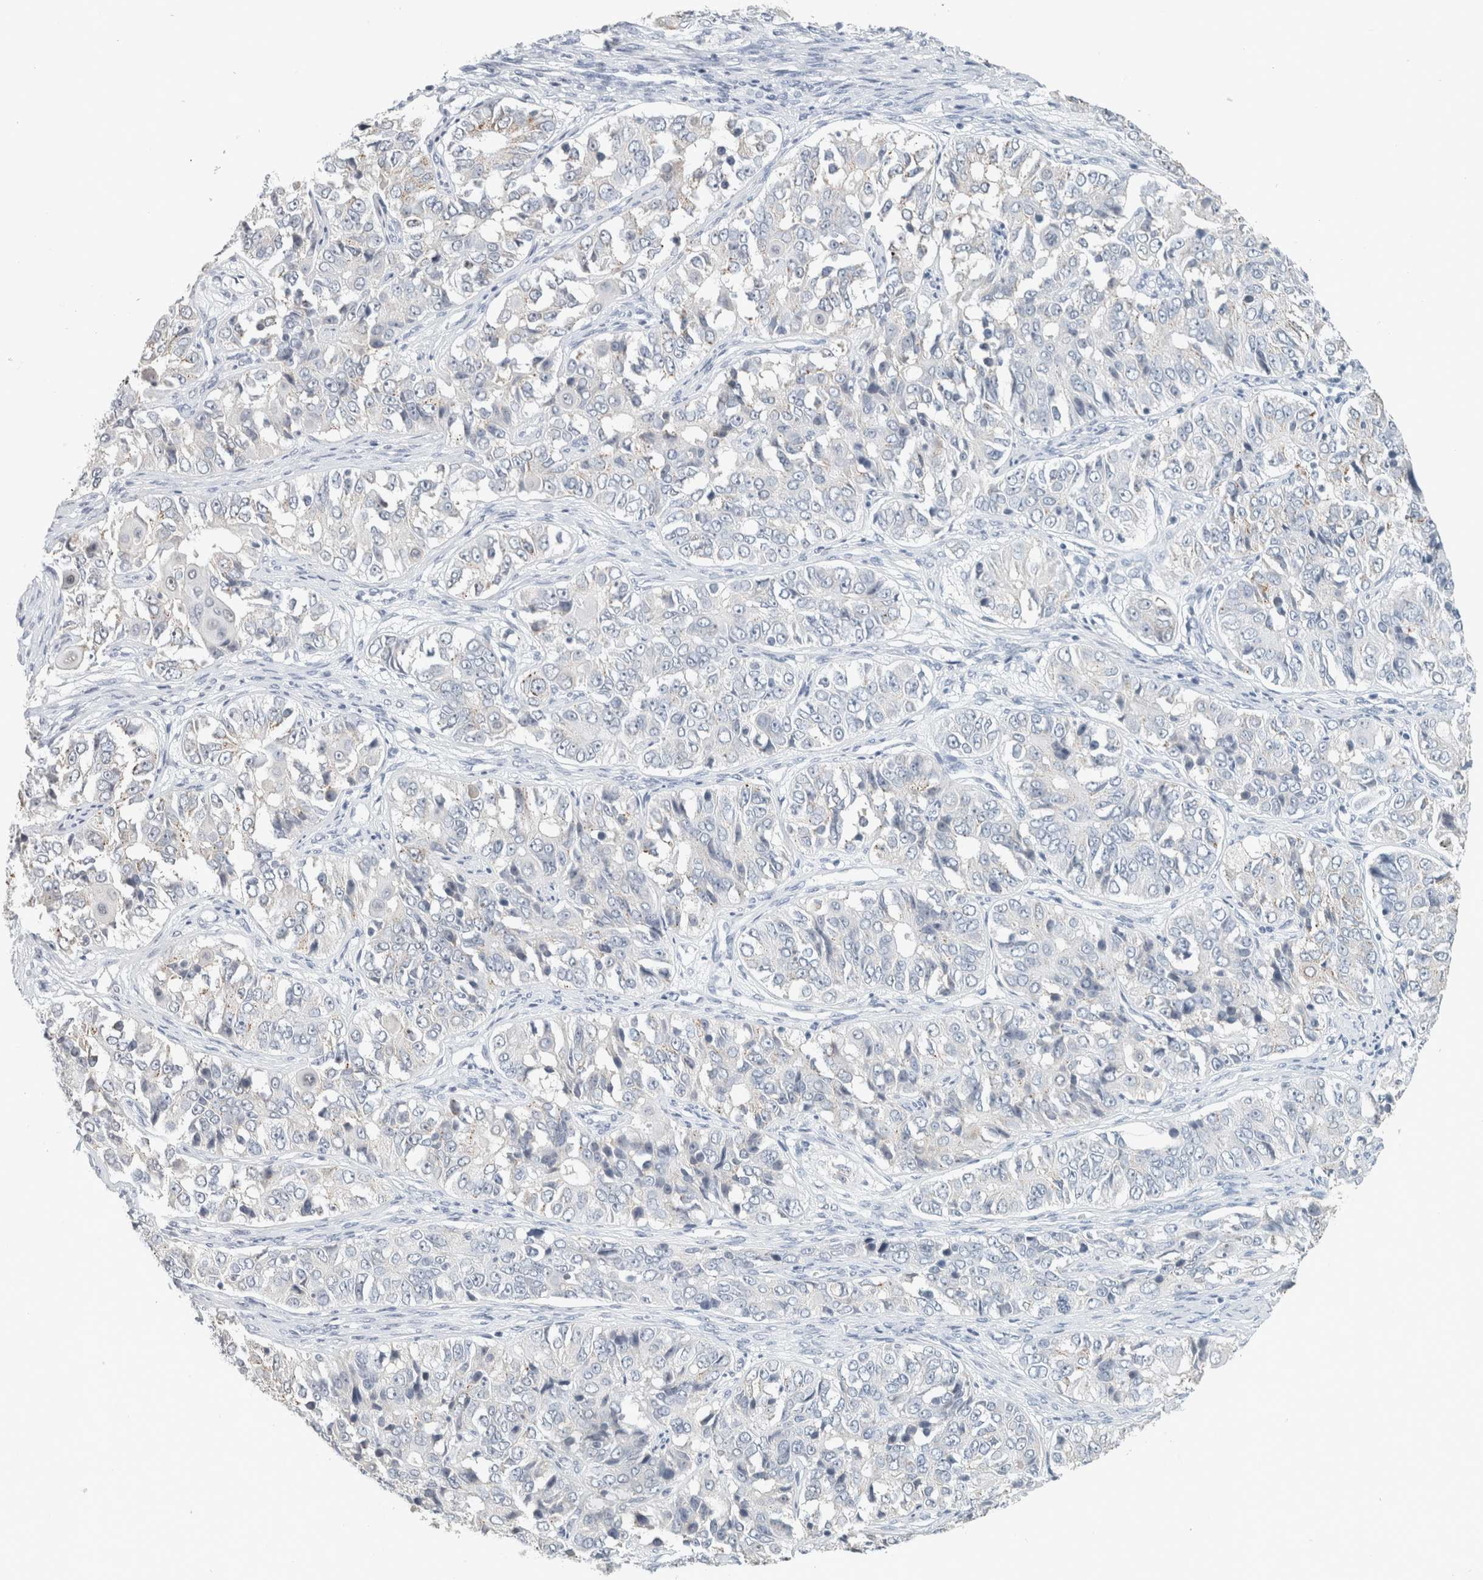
{"staining": {"intensity": "negative", "quantity": "none", "location": "none"}, "tissue": "ovarian cancer", "cell_type": "Tumor cells", "image_type": "cancer", "snomed": [{"axis": "morphology", "description": "Carcinoma, endometroid"}, {"axis": "topography", "description": "Ovary"}], "caption": "This is an immunohistochemistry histopathology image of ovarian cancer. There is no staining in tumor cells.", "gene": "CRAT", "patient": {"sex": "female", "age": 51}}